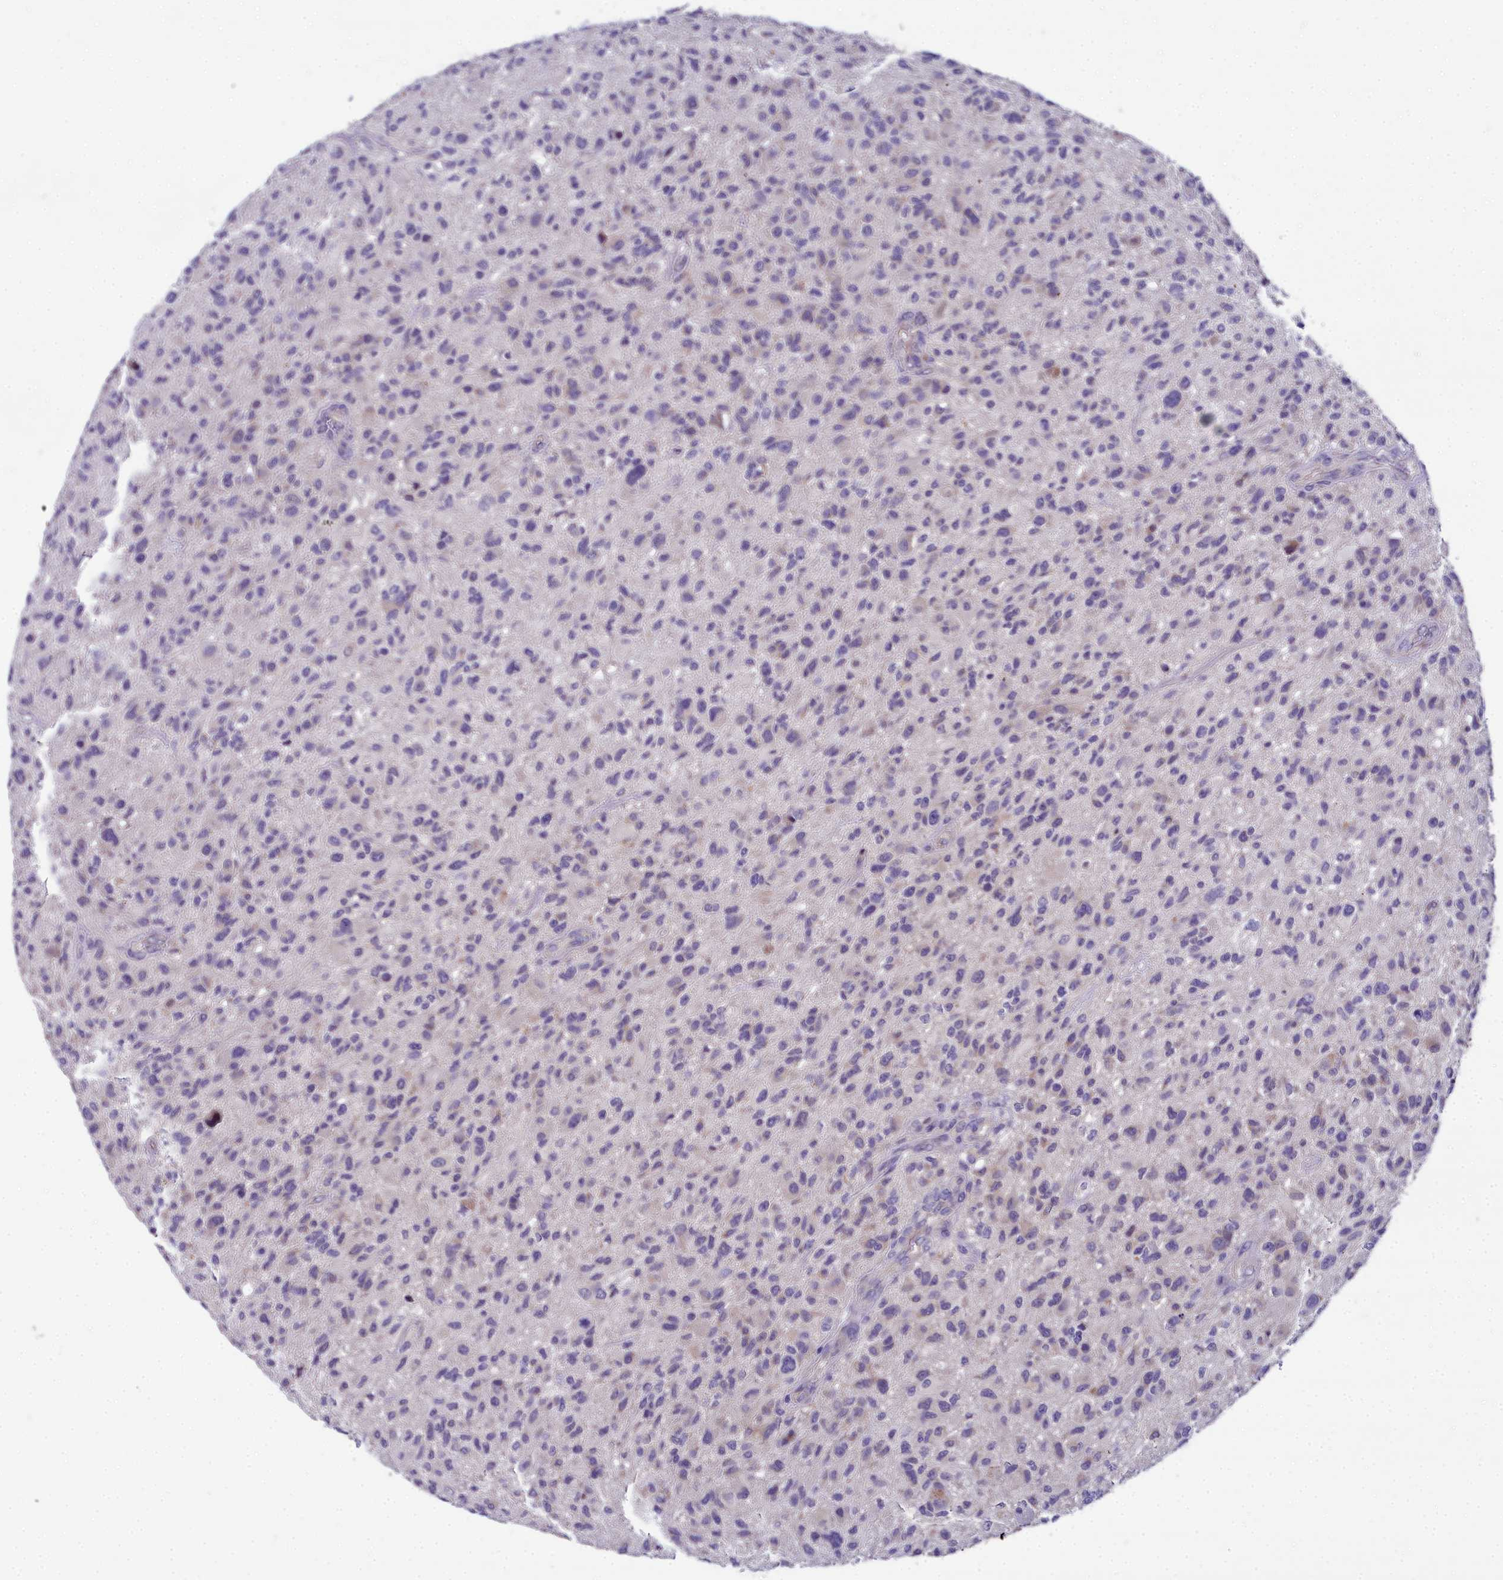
{"staining": {"intensity": "negative", "quantity": "none", "location": "none"}, "tissue": "glioma", "cell_type": "Tumor cells", "image_type": "cancer", "snomed": [{"axis": "morphology", "description": "Glioma, malignant, High grade"}, {"axis": "topography", "description": "Brain"}], "caption": "Immunohistochemistry micrograph of neoplastic tissue: glioma stained with DAB (3,3'-diaminobenzidine) demonstrates no significant protein expression in tumor cells. Nuclei are stained in blue.", "gene": "NT5M", "patient": {"sex": "male", "age": 47}}